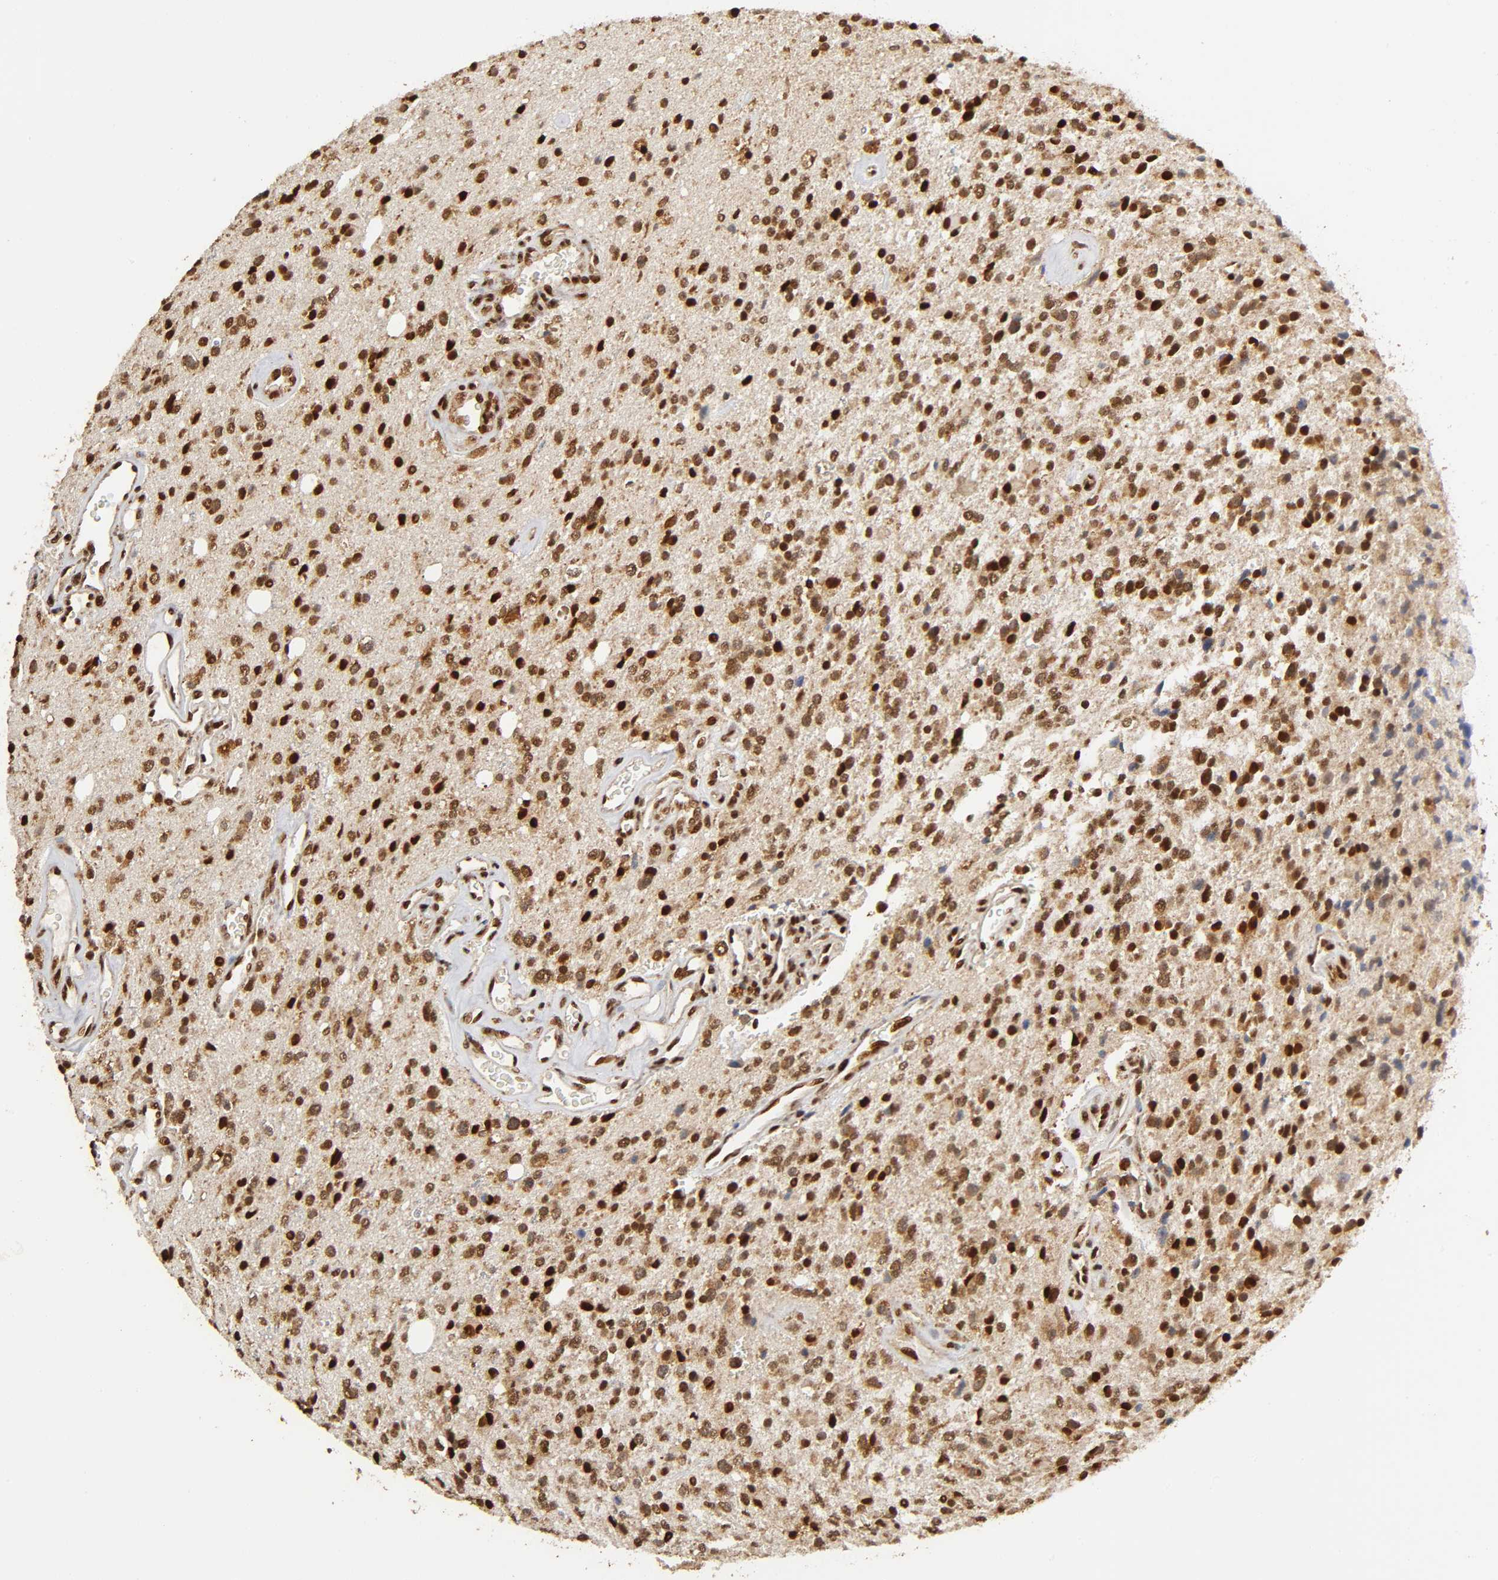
{"staining": {"intensity": "strong", "quantity": ">75%", "location": "cytoplasmic/membranous,nuclear"}, "tissue": "glioma", "cell_type": "Tumor cells", "image_type": "cancer", "snomed": [{"axis": "morphology", "description": "Glioma, malignant, High grade"}, {"axis": "topography", "description": "Brain"}], "caption": "Protein staining of glioma tissue reveals strong cytoplasmic/membranous and nuclear expression in about >75% of tumor cells. Using DAB (3,3'-diaminobenzidine) (brown) and hematoxylin (blue) stains, captured at high magnification using brightfield microscopy.", "gene": "RNF122", "patient": {"sex": "male", "age": 47}}